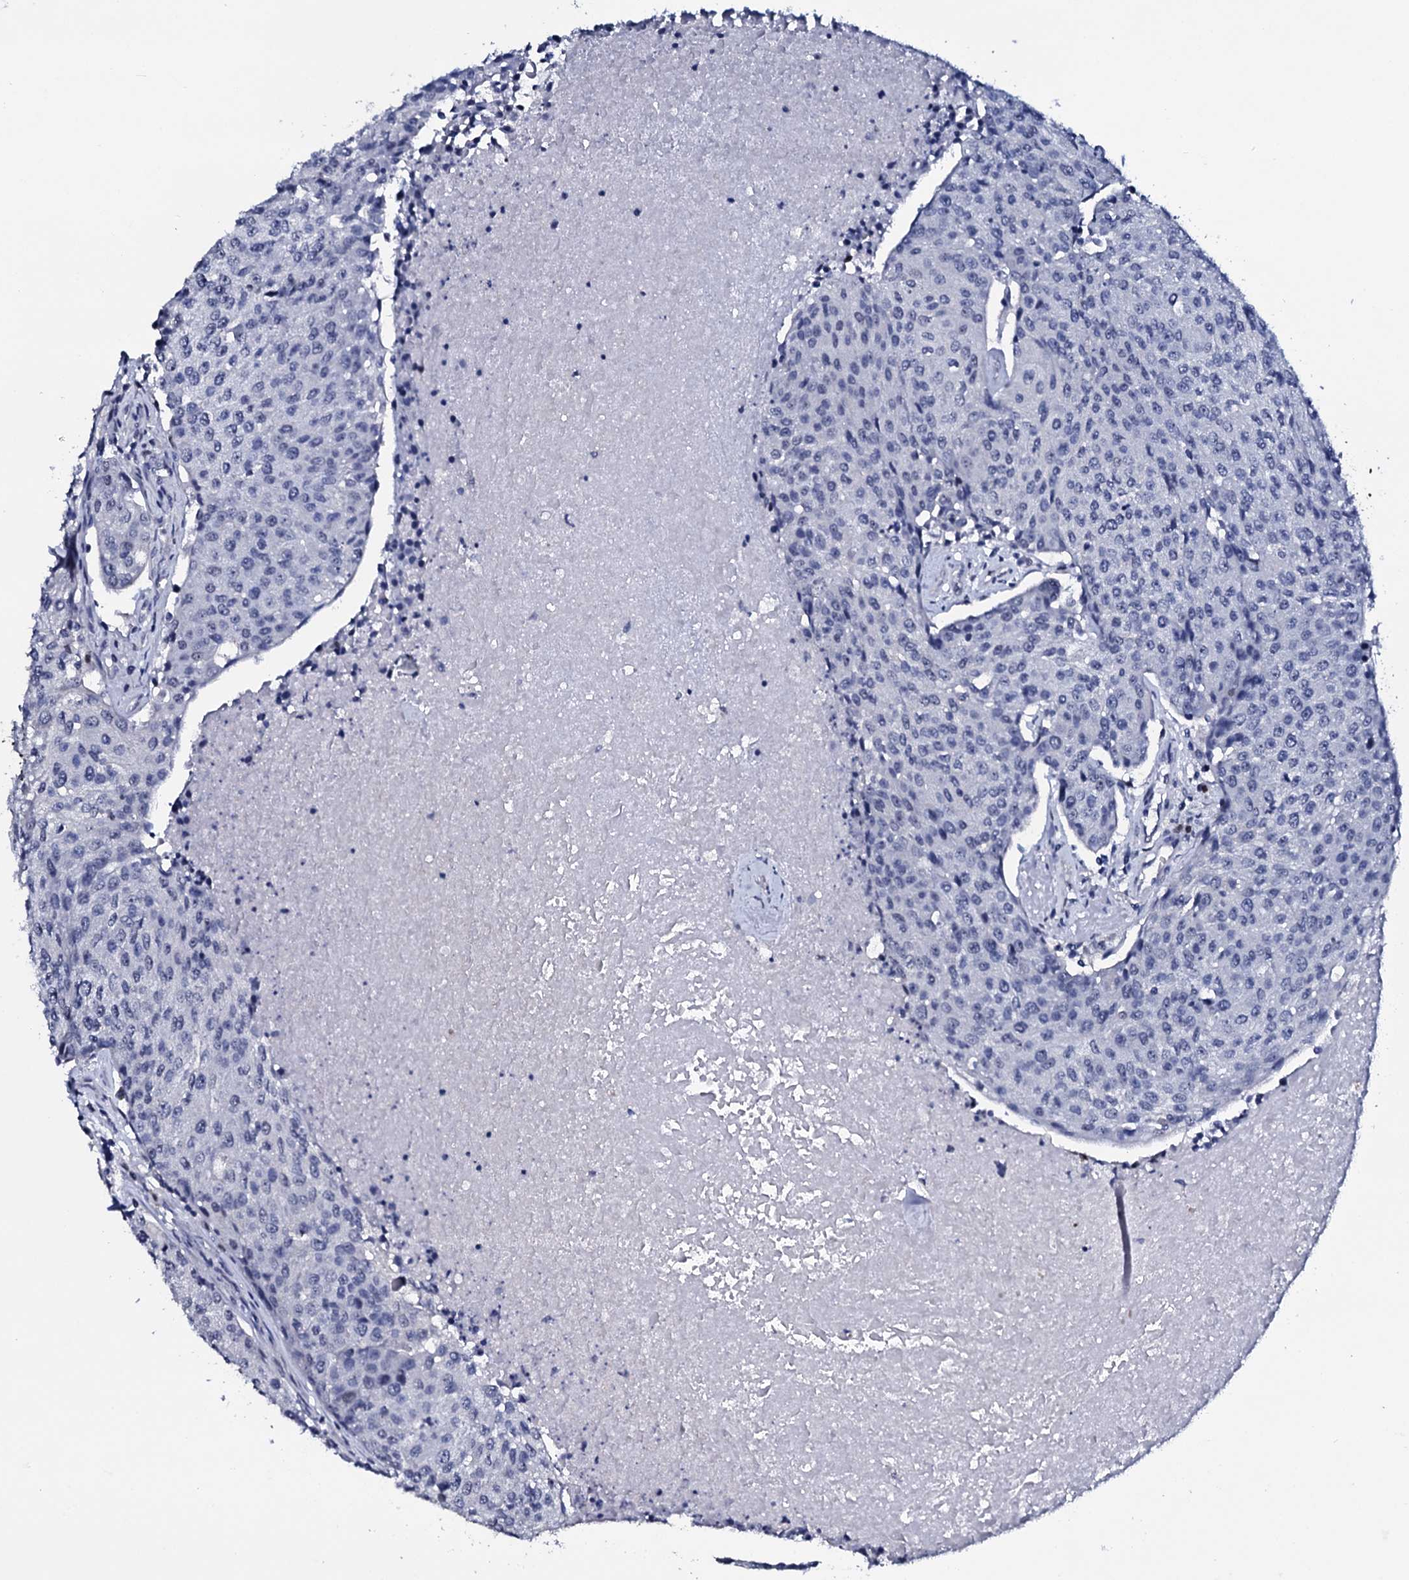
{"staining": {"intensity": "negative", "quantity": "none", "location": "none"}, "tissue": "urothelial cancer", "cell_type": "Tumor cells", "image_type": "cancer", "snomed": [{"axis": "morphology", "description": "Urothelial carcinoma, High grade"}, {"axis": "topography", "description": "Urinary bladder"}], "caption": "A micrograph of urothelial carcinoma (high-grade) stained for a protein shows no brown staining in tumor cells. (Stains: DAB (3,3'-diaminobenzidine) IHC with hematoxylin counter stain, Microscopy: brightfield microscopy at high magnification).", "gene": "NPM2", "patient": {"sex": "female", "age": 85}}